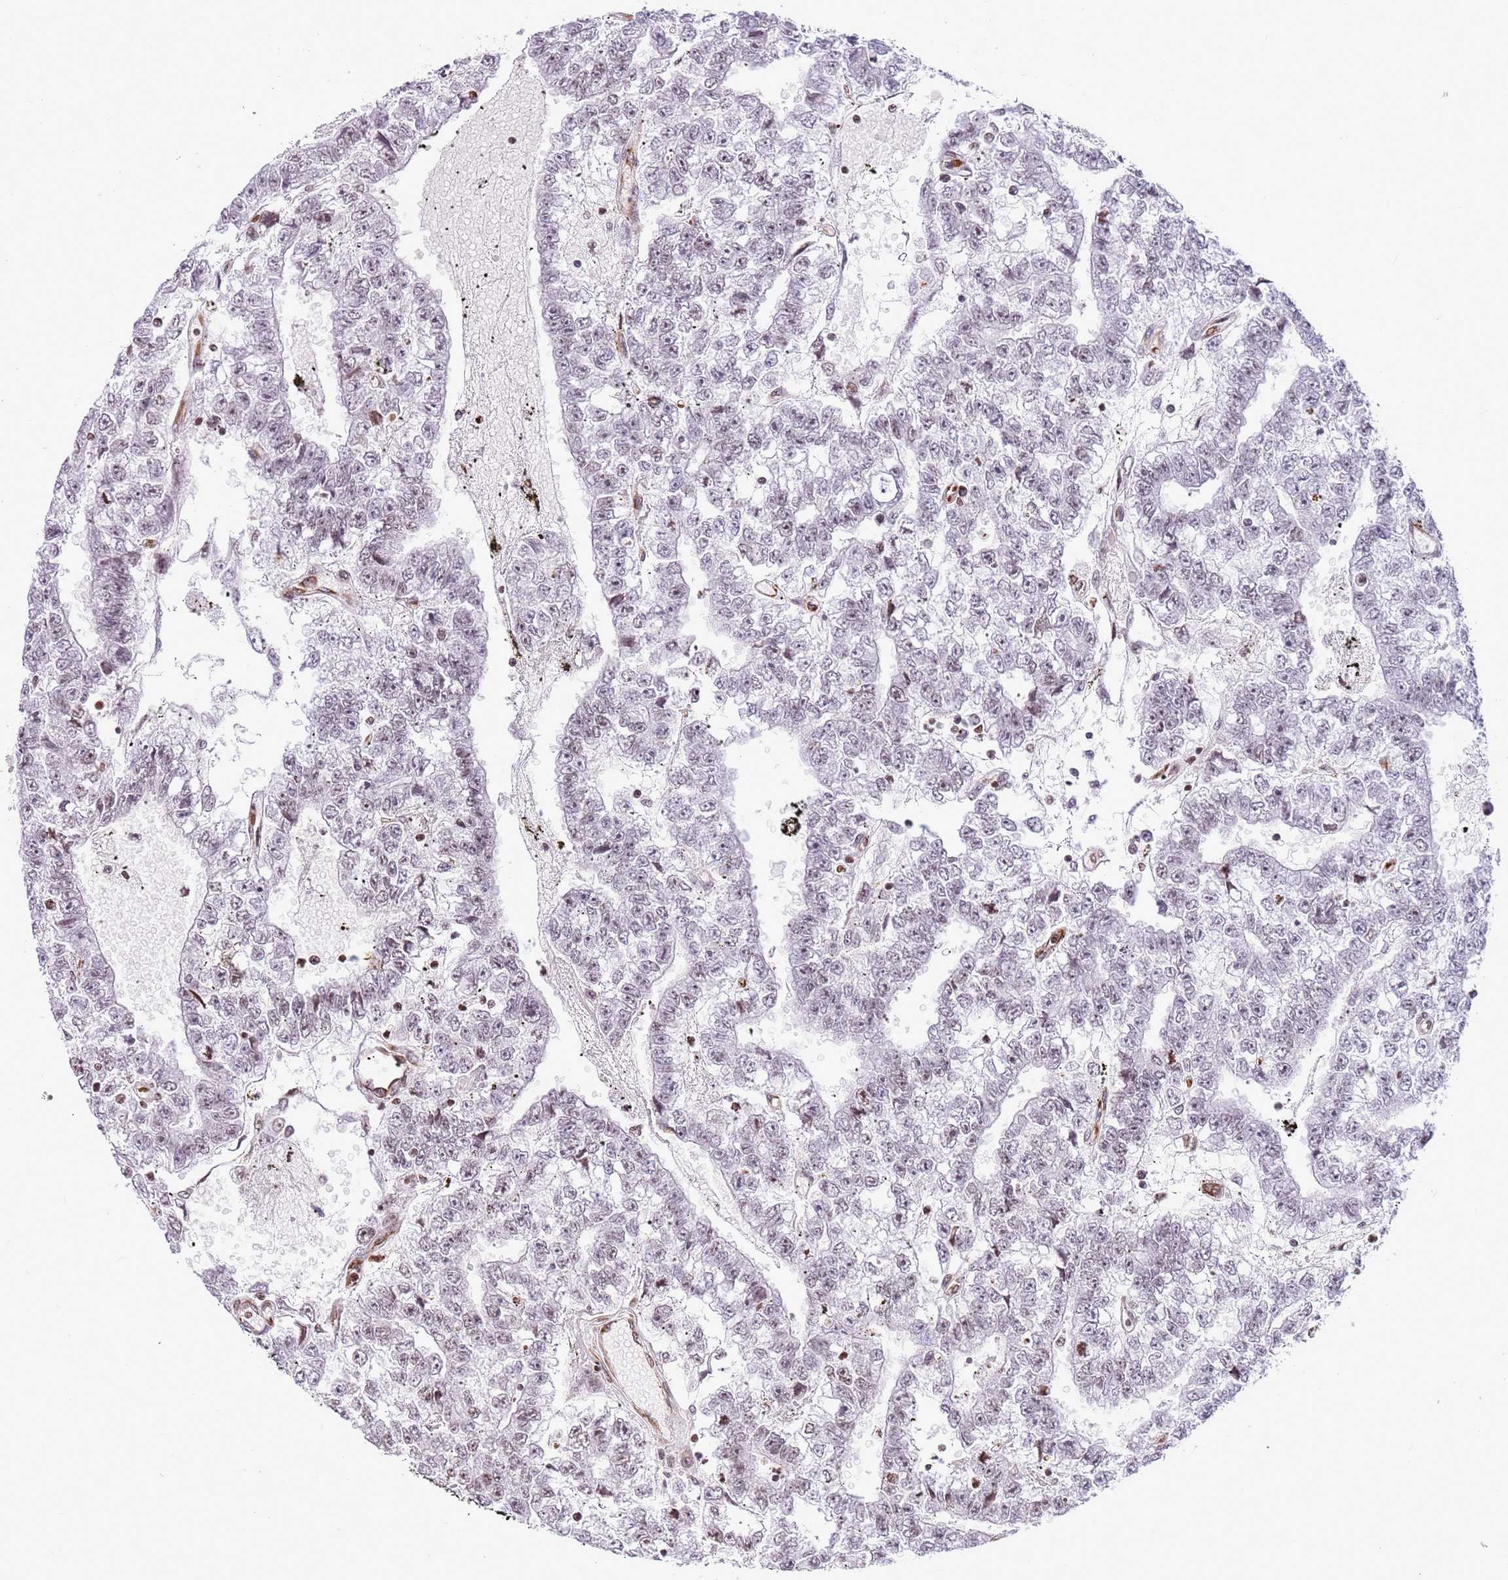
{"staining": {"intensity": "negative", "quantity": "none", "location": "none"}, "tissue": "testis cancer", "cell_type": "Tumor cells", "image_type": "cancer", "snomed": [{"axis": "morphology", "description": "Carcinoma, Embryonal, NOS"}, {"axis": "topography", "description": "Testis"}], "caption": "Photomicrograph shows no protein staining in tumor cells of embryonal carcinoma (testis) tissue.", "gene": "NRIP1", "patient": {"sex": "male", "age": 25}}